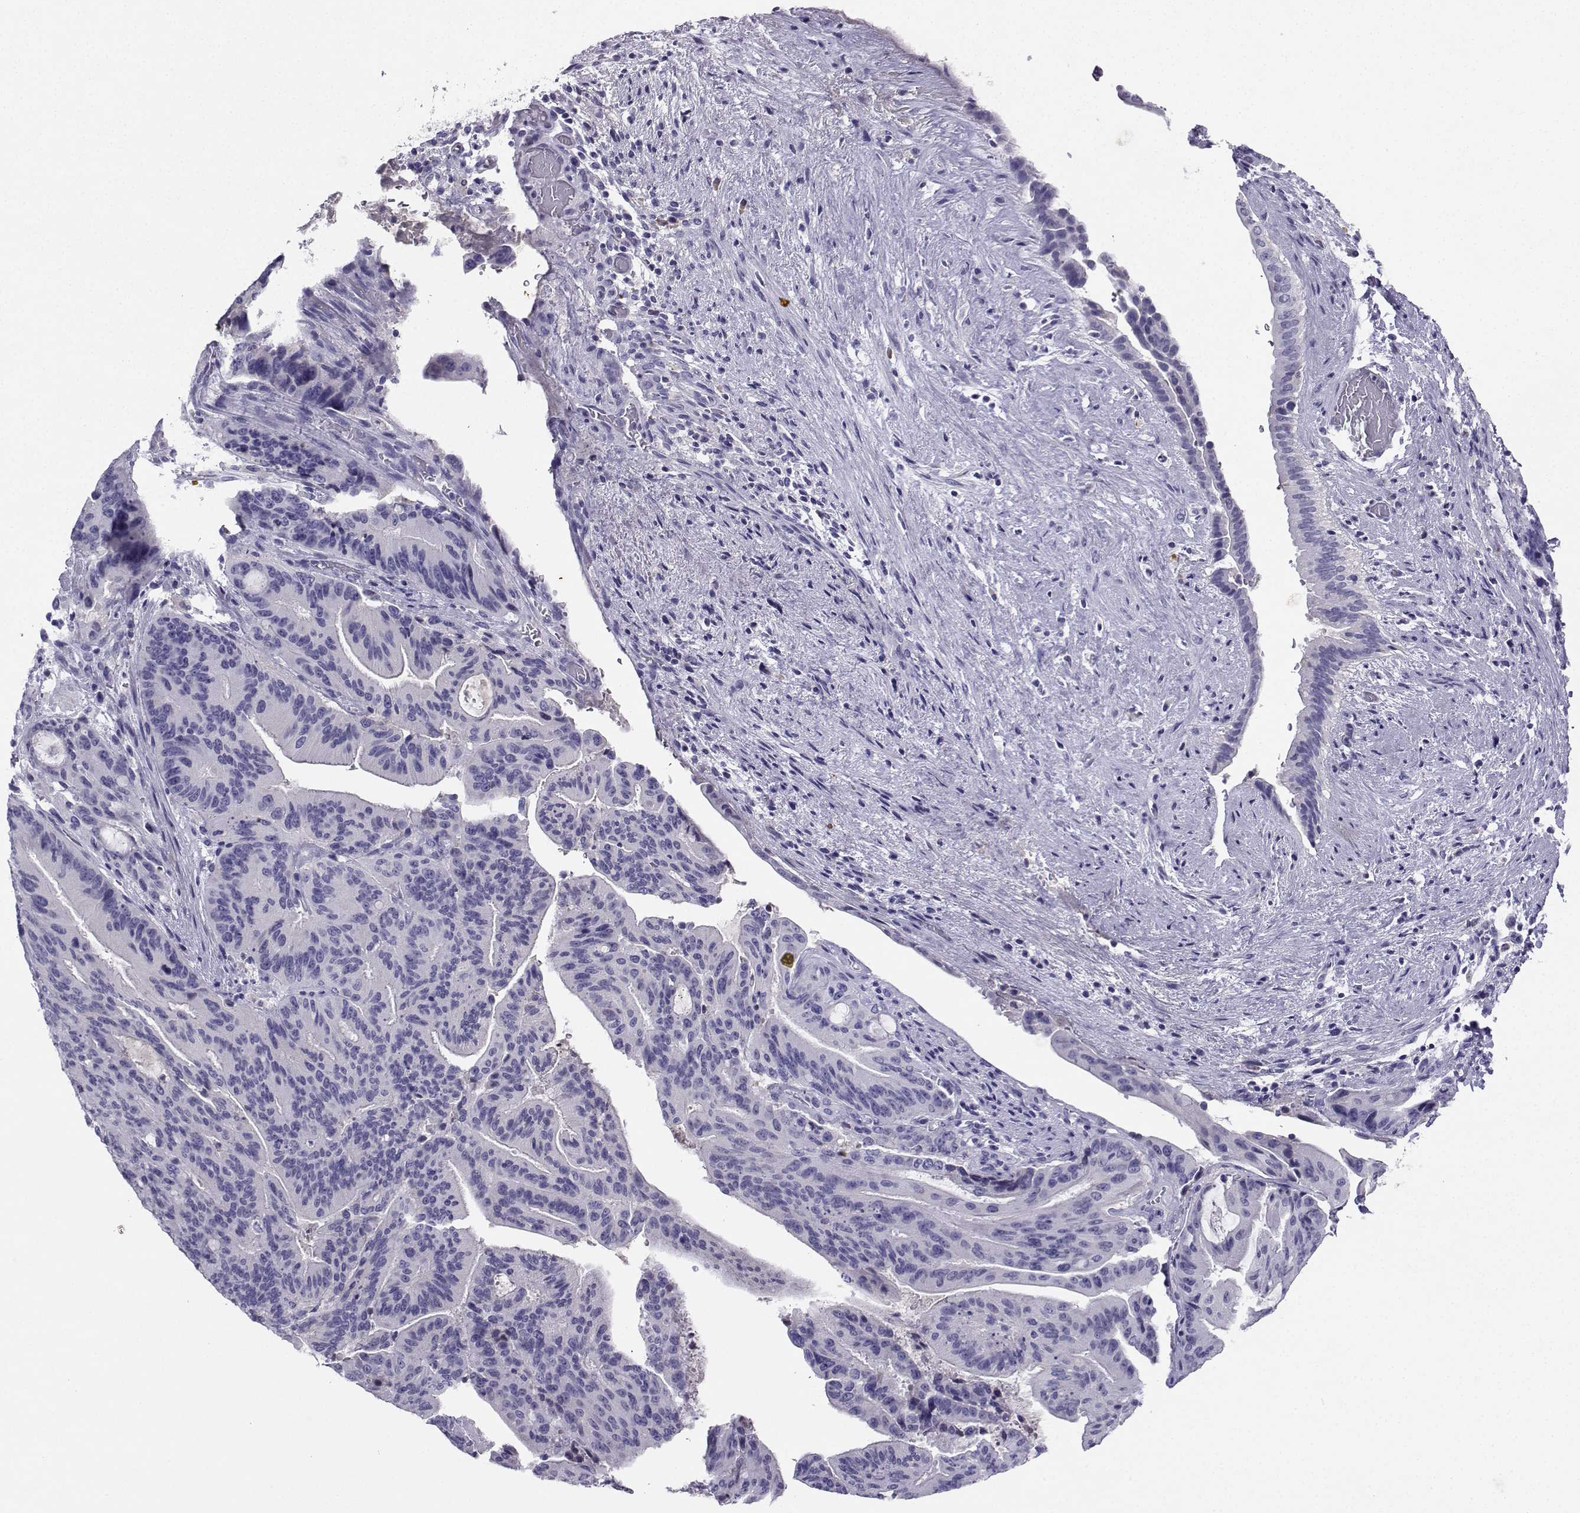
{"staining": {"intensity": "negative", "quantity": "none", "location": "none"}, "tissue": "liver cancer", "cell_type": "Tumor cells", "image_type": "cancer", "snomed": [{"axis": "morphology", "description": "Cholangiocarcinoma"}, {"axis": "topography", "description": "Liver"}], "caption": "The micrograph displays no staining of tumor cells in cholangiocarcinoma (liver). (IHC, brightfield microscopy, high magnification).", "gene": "GRIK4", "patient": {"sex": "female", "age": 73}}